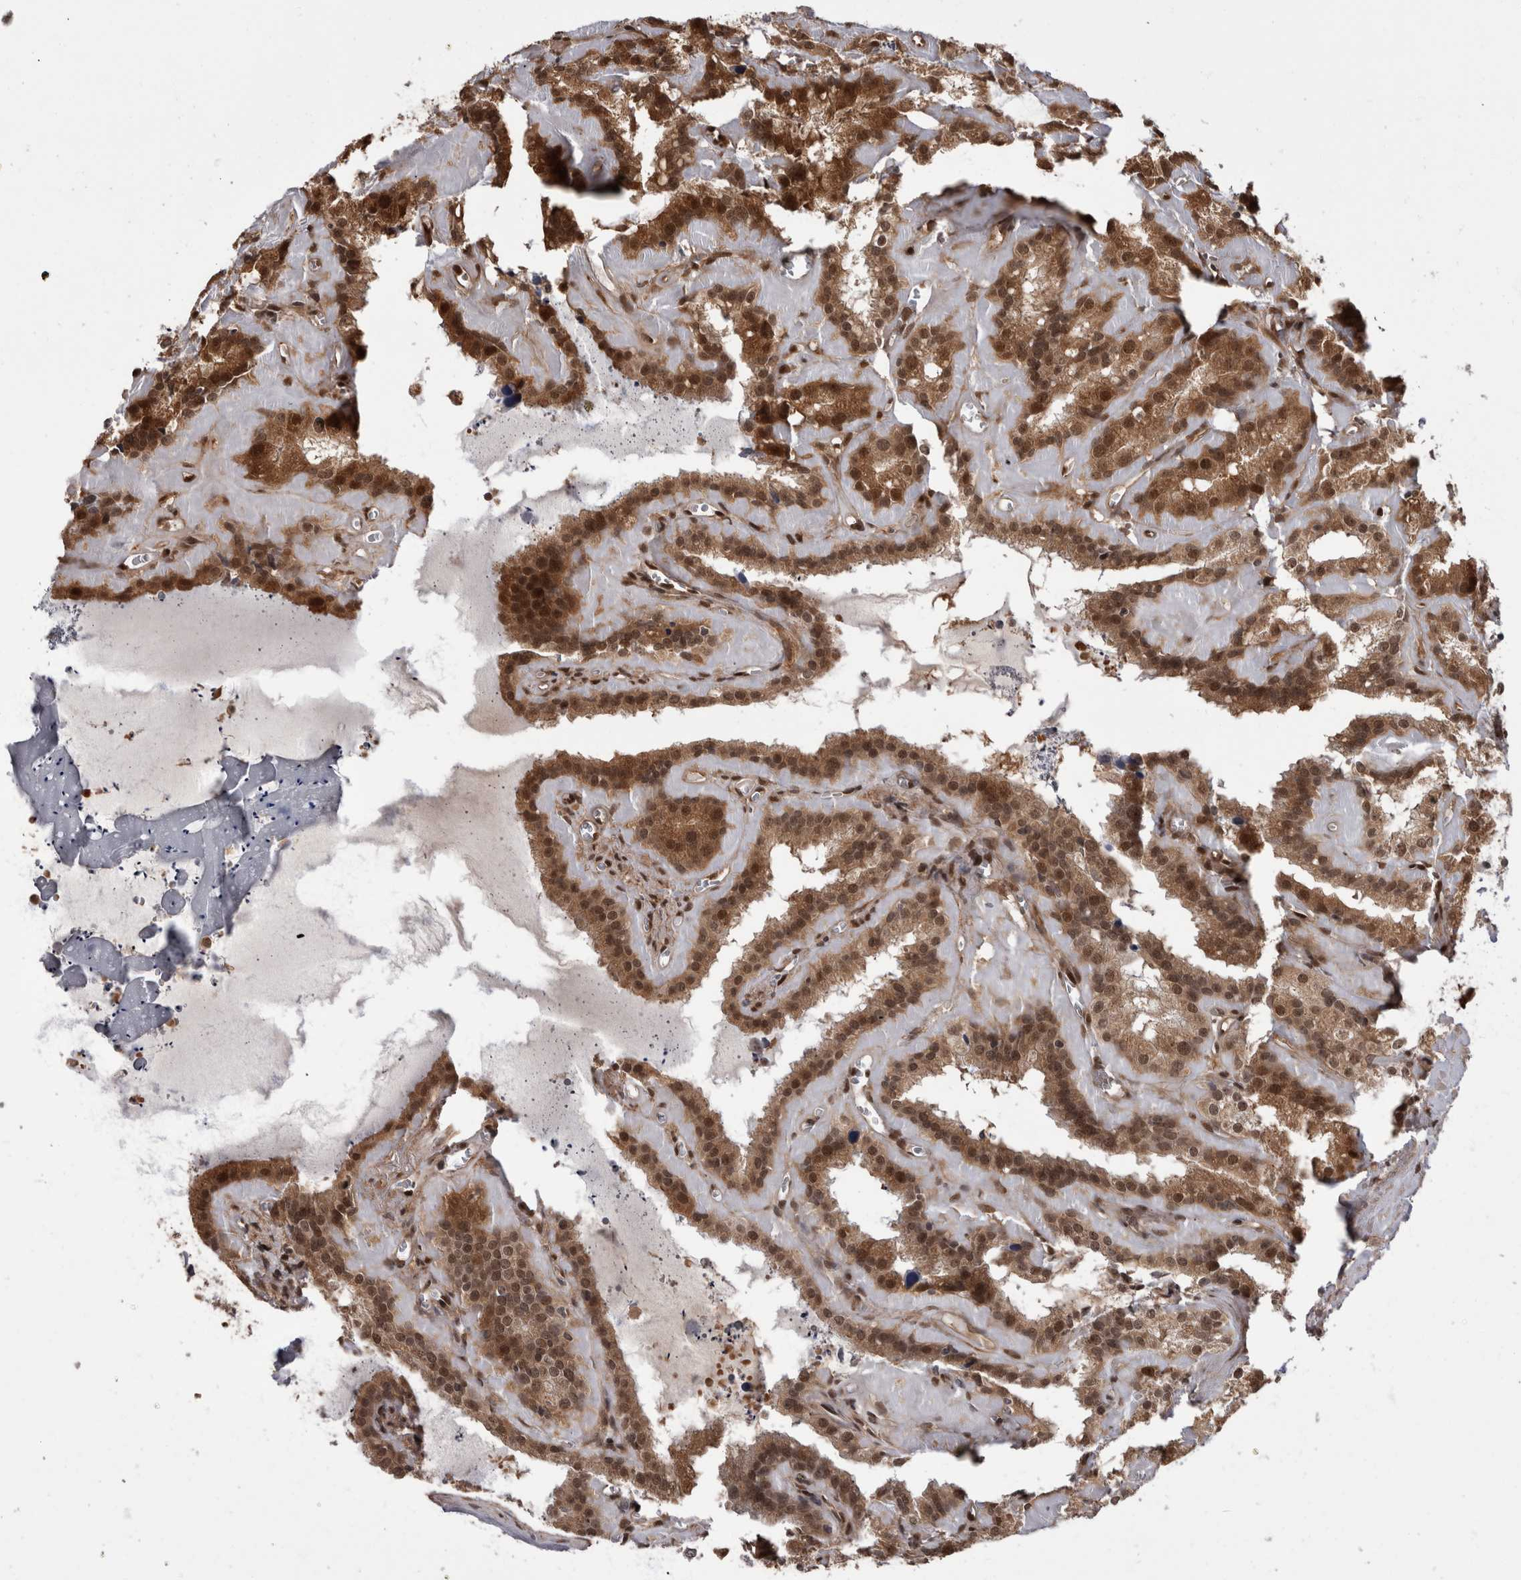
{"staining": {"intensity": "moderate", "quantity": ">75%", "location": "cytoplasmic/membranous,nuclear"}, "tissue": "seminal vesicle", "cell_type": "Glandular cells", "image_type": "normal", "snomed": [{"axis": "morphology", "description": "Normal tissue, NOS"}, {"axis": "topography", "description": "Prostate"}, {"axis": "topography", "description": "Seminal veicle"}], "caption": "The immunohistochemical stain shows moderate cytoplasmic/membranous,nuclear positivity in glandular cells of normal seminal vesicle.", "gene": "AKT3", "patient": {"sex": "male", "age": 59}}